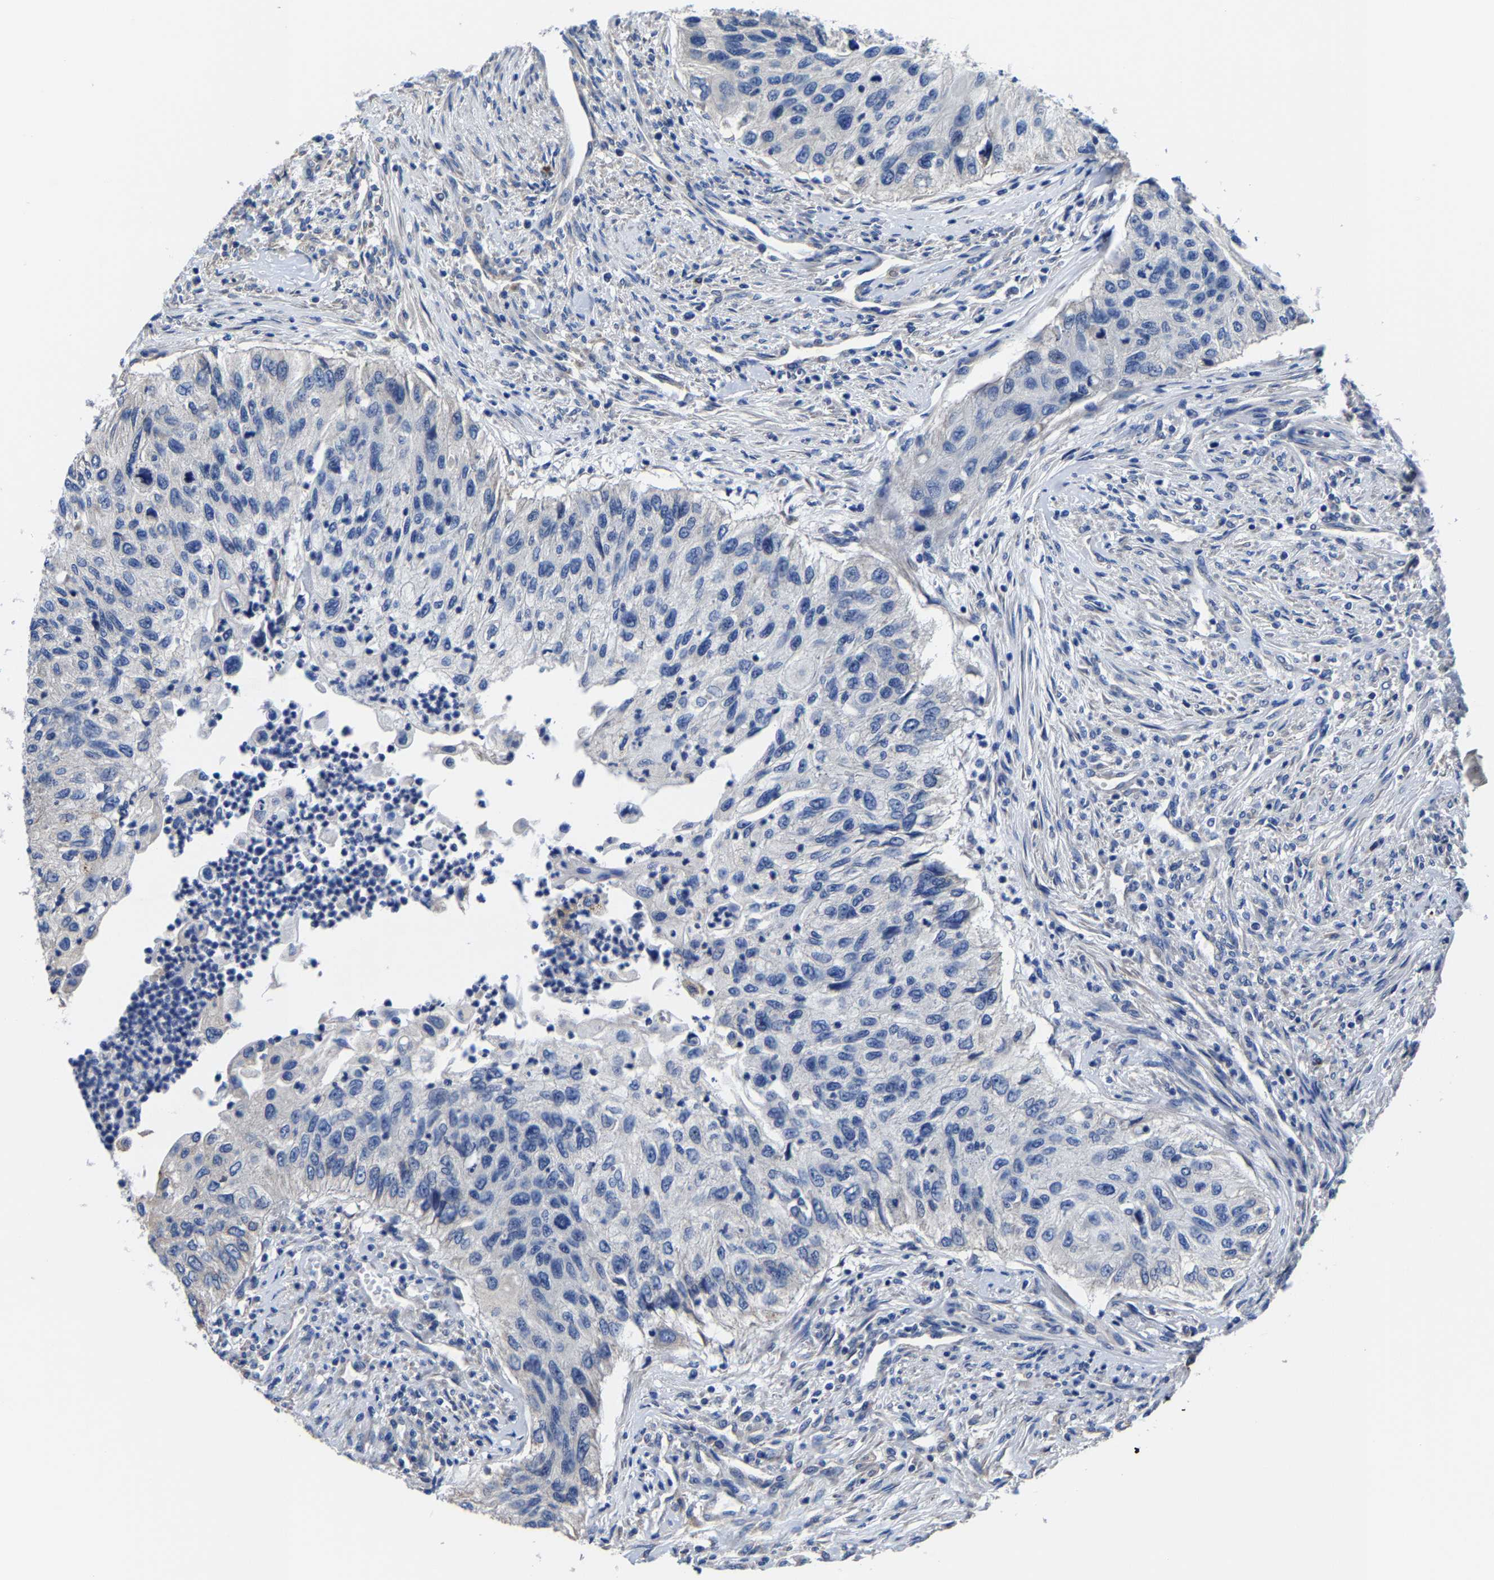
{"staining": {"intensity": "negative", "quantity": "none", "location": "none"}, "tissue": "urothelial cancer", "cell_type": "Tumor cells", "image_type": "cancer", "snomed": [{"axis": "morphology", "description": "Urothelial carcinoma, High grade"}, {"axis": "topography", "description": "Urinary bladder"}], "caption": "High-grade urothelial carcinoma was stained to show a protein in brown. There is no significant positivity in tumor cells. (Stains: DAB (3,3'-diaminobenzidine) IHC with hematoxylin counter stain, Microscopy: brightfield microscopy at high magnification).", "gene": "SRPK2", "patient": {"sex": "female", "age": 60}}